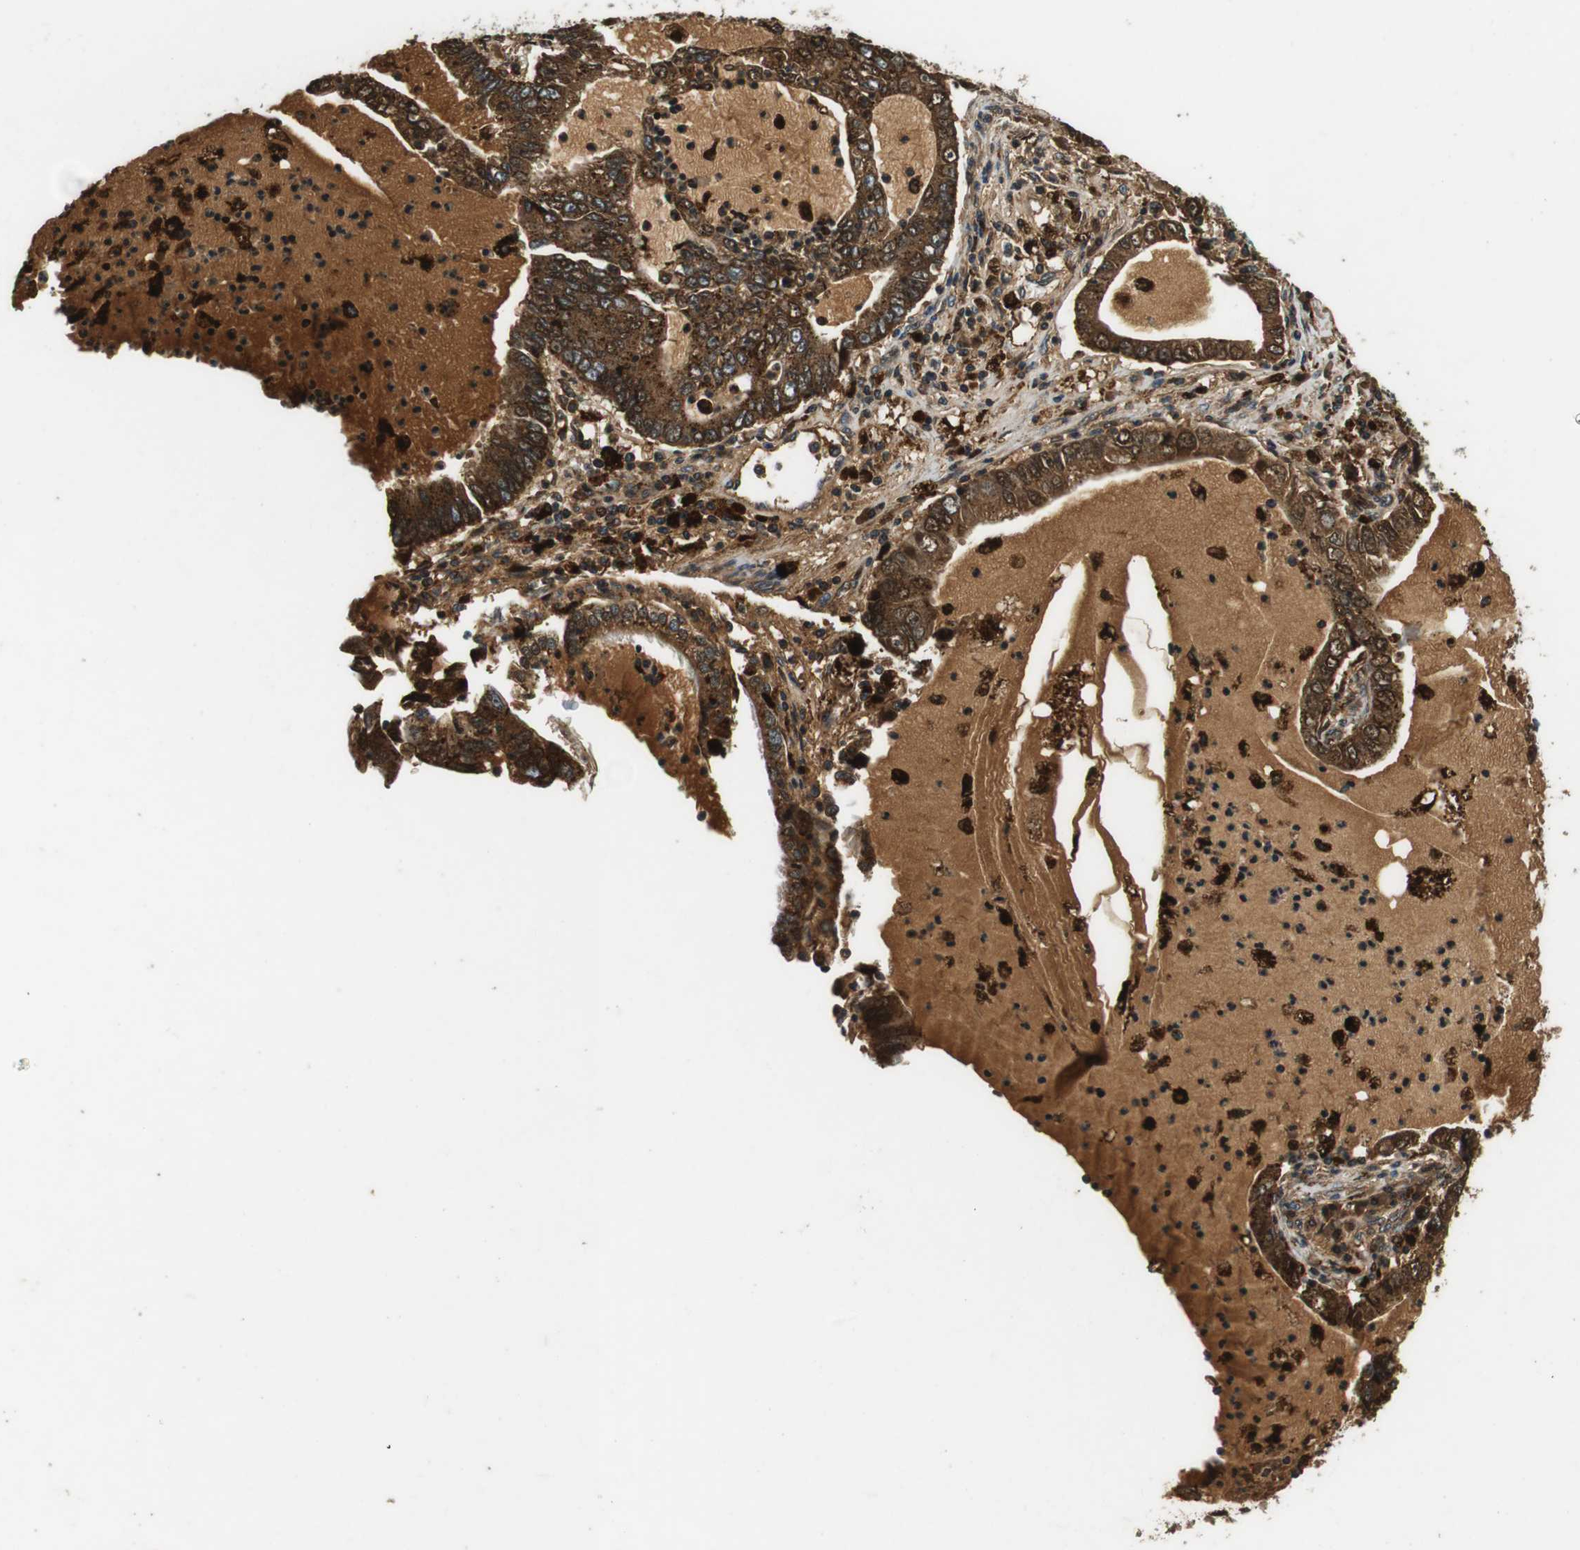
{"staining": {"intensity": "strong", "quantity": ">75%", "location": "cytoplasmic/membranous,nuclear"}, "tissue": "lung cancer", "cell_type": "Tumor cells", "image_type": "cancer", "snomed": [{"axis": "morphology", "description": "Adenocarcinoma, NOS"}, {"axis": "topography", "description": "Lung"}], "caption": "DAB (3,3'-diaminobenzidine) immunohistochemical staining of human adenocarcinoma (lung) reveals strong cytoplasmic/membranous and nuclear protein staining in approximately >75% of tumor cells.", "gene": "TXNRD1", "patient": {"sex": "female", "age": 51}}